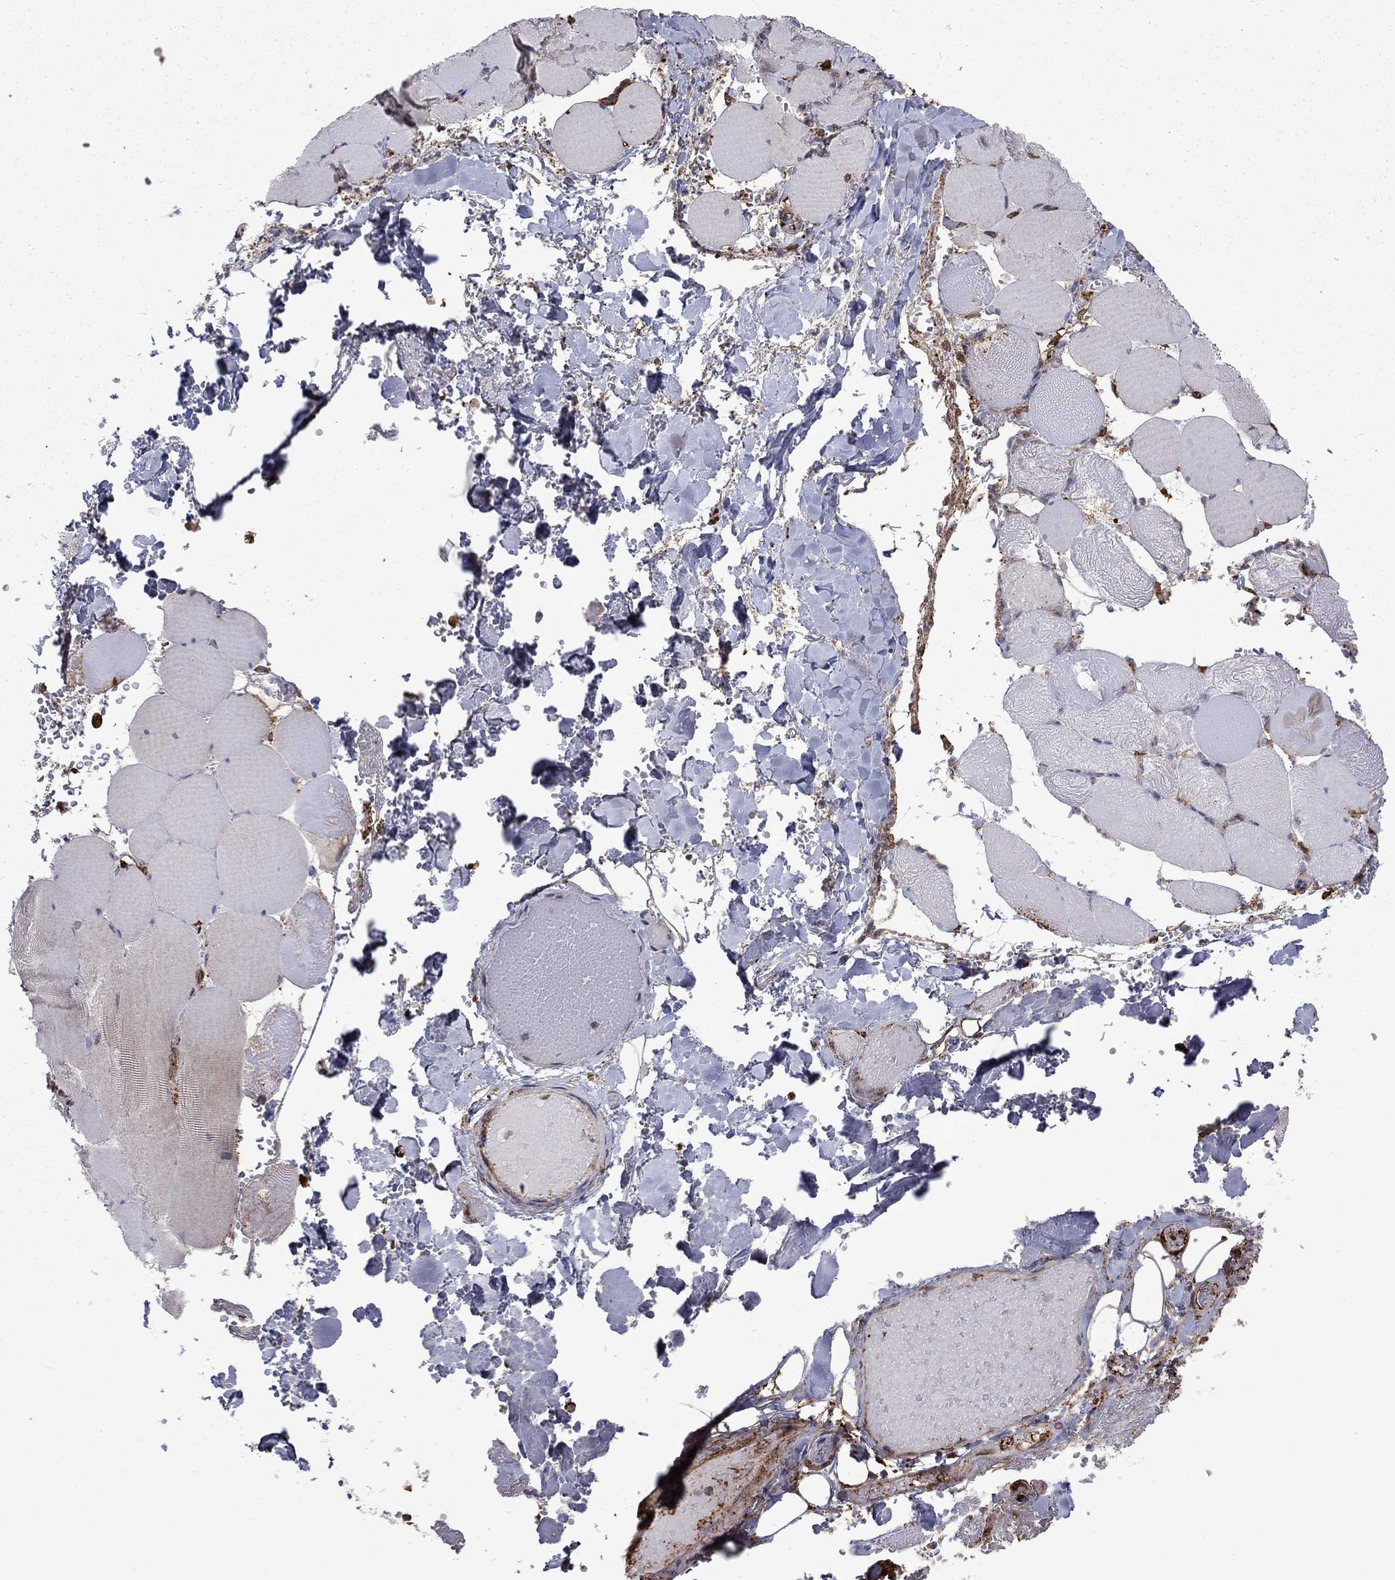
{"staining": {"intensity": "weak", "quantity": "<25%", "location": "cytoplasmic/membranous"}, "tissue": "skeletal muscle", "cell_type": "Myocytes", "image_type": "normal", "snomed": [{"axis": "morphology", "description": "Normal tissue, NOS"}, {"axis": "morphology", "description": "Malignant melanoma, Metastatic site"}, {"axis": "topography", "description": "Skeletal muscle"}], "caption": "DAB immunohistochemical staining of unremarkable human skeletal muscle reveals no significant positivity in myocytes. (DAB (3,3'-diaminobenzidine) immunohistochemistry (IHC), high magnification).", "gene": "PLAU", "patient": {"sex": "male", "age": 50}}